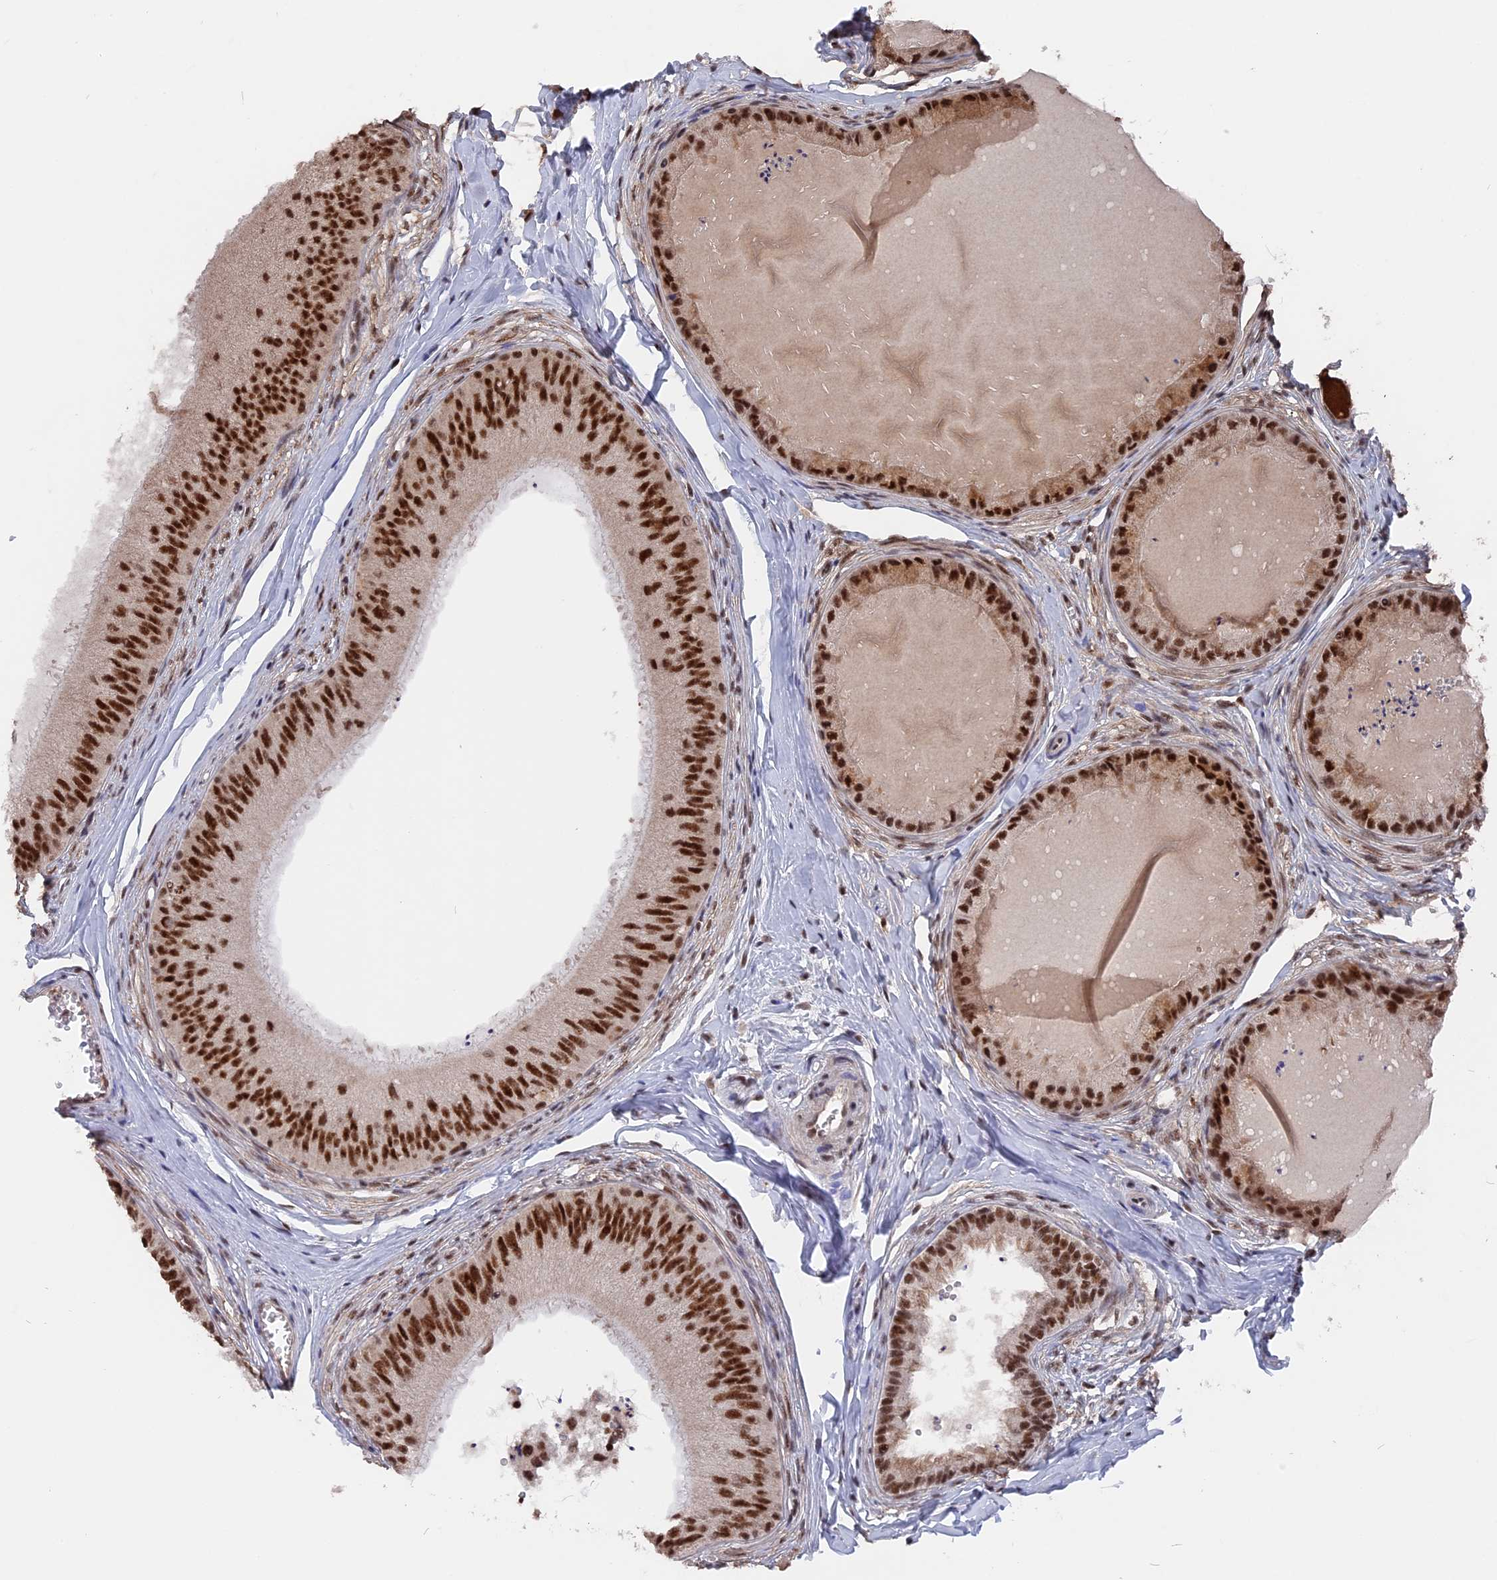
{"staining": {"intensity": "strong", "quantity": ">75%", "location": "nuclear"}, "tissue": "epididymis", "cell_type": "Glandular cells", "image_type": "normal", "snomed": [{"axis": "morphology", "description": "Normal tissue, NOS"}, {"axis": "topography", "description": "Epididymis"}], "caption": "Immunohistochemical staining of unremarkable epididymis demonstrates >75% levels of strong nuclear protein positivity in about >75% of glandular cells.", "gene": "SF3A2", "patient": {"sex": "male", "age": 31}}